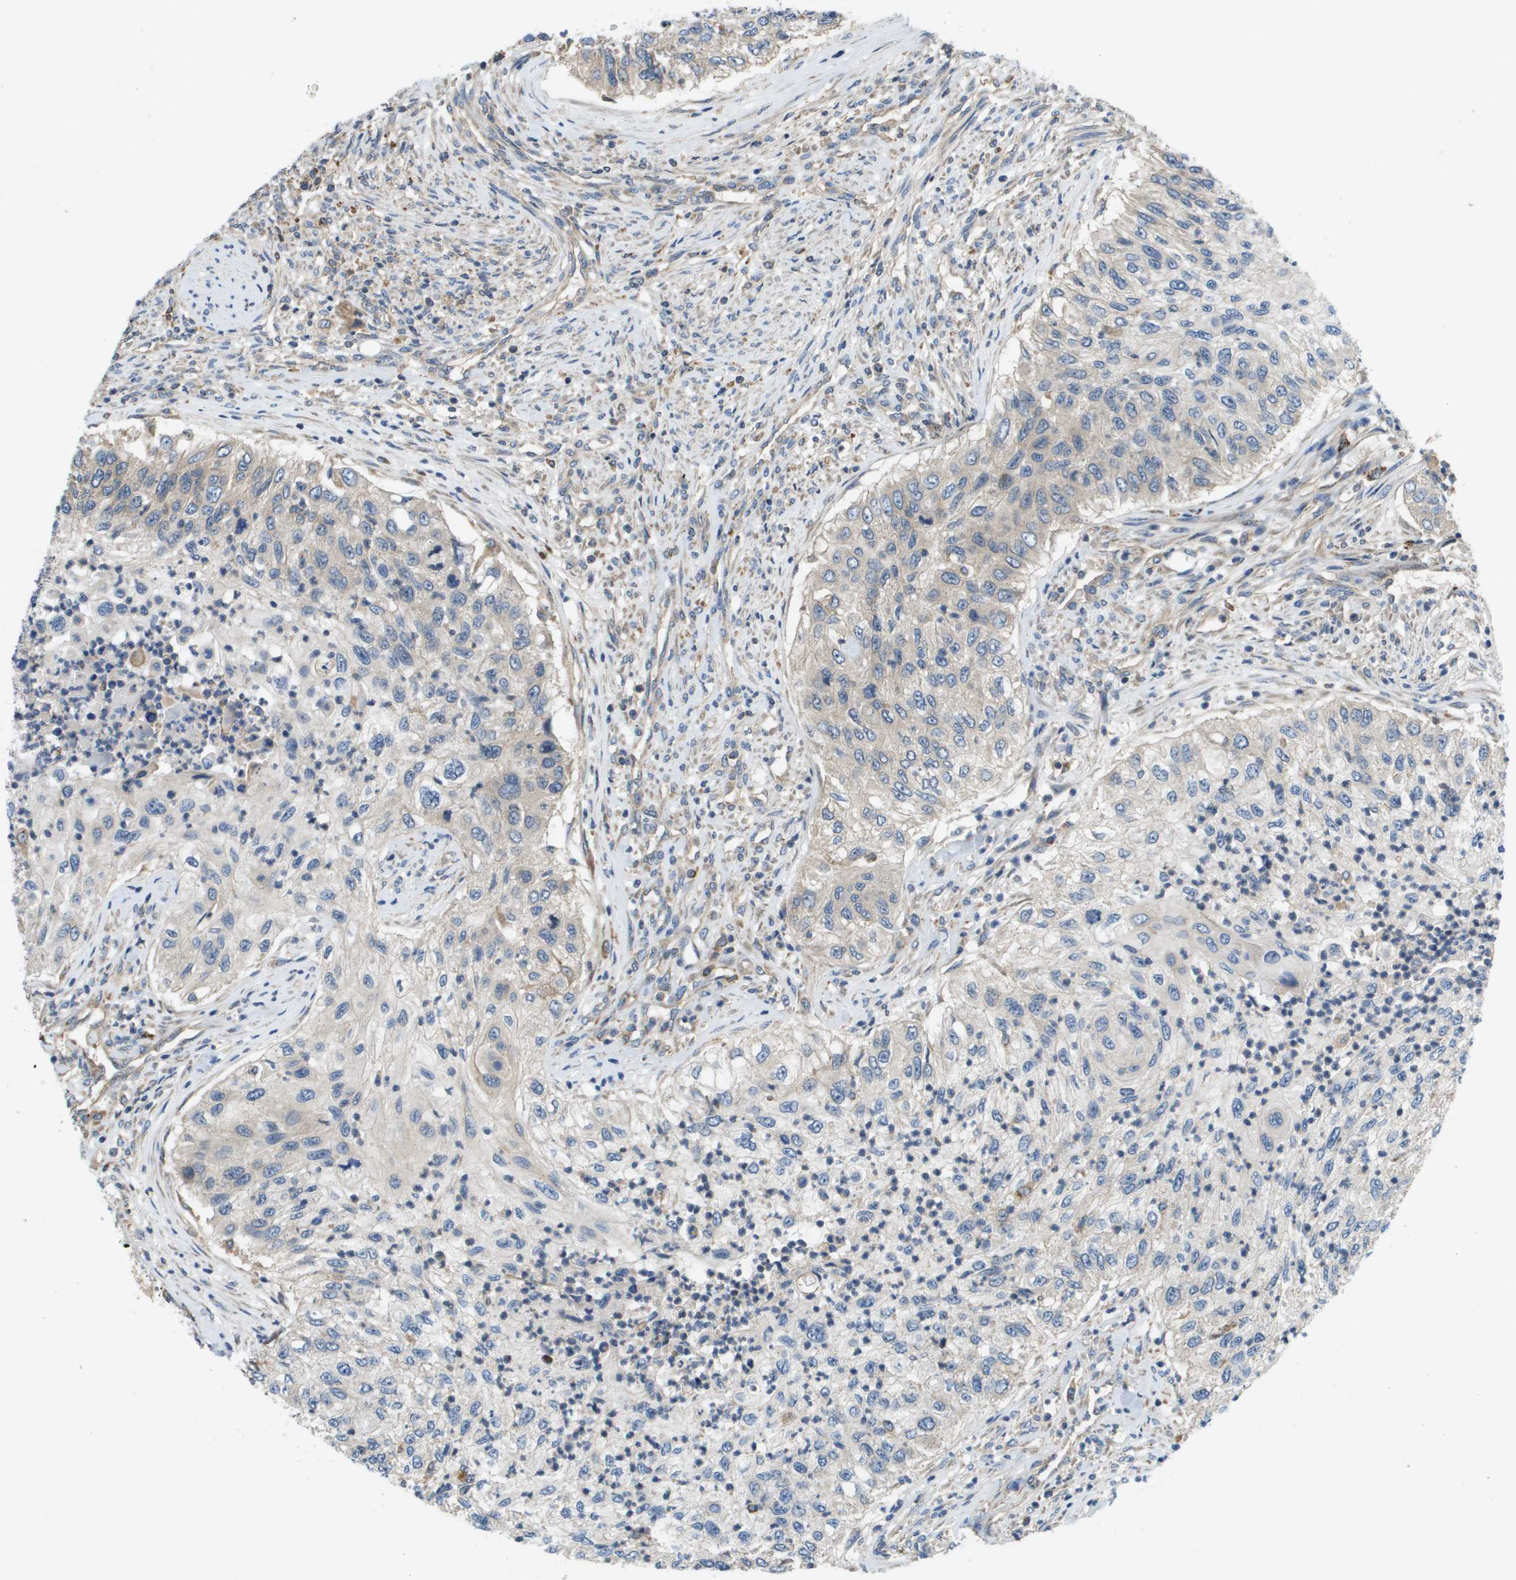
{"staining": {"intensity": "weak", "quantity": "<25%", "location": "cytoplasmic/membranous"}, "tissue": "urothelial cancer", "cell_type": "Tumor cells", "image_type": "cancer", "snomed": [{"axis": "morphology", "description": "Urothelial carcinoma, High grade"}, {"axis": "topography", "description": "Urinary bladder"}], "caption": "Immunohistochemistry image of urothelial cancer stained for a protein (brown), which shows no staining in tumor cells.", "gene": "SLC25A20", "patient": {"sex": "female", "age": 60}}